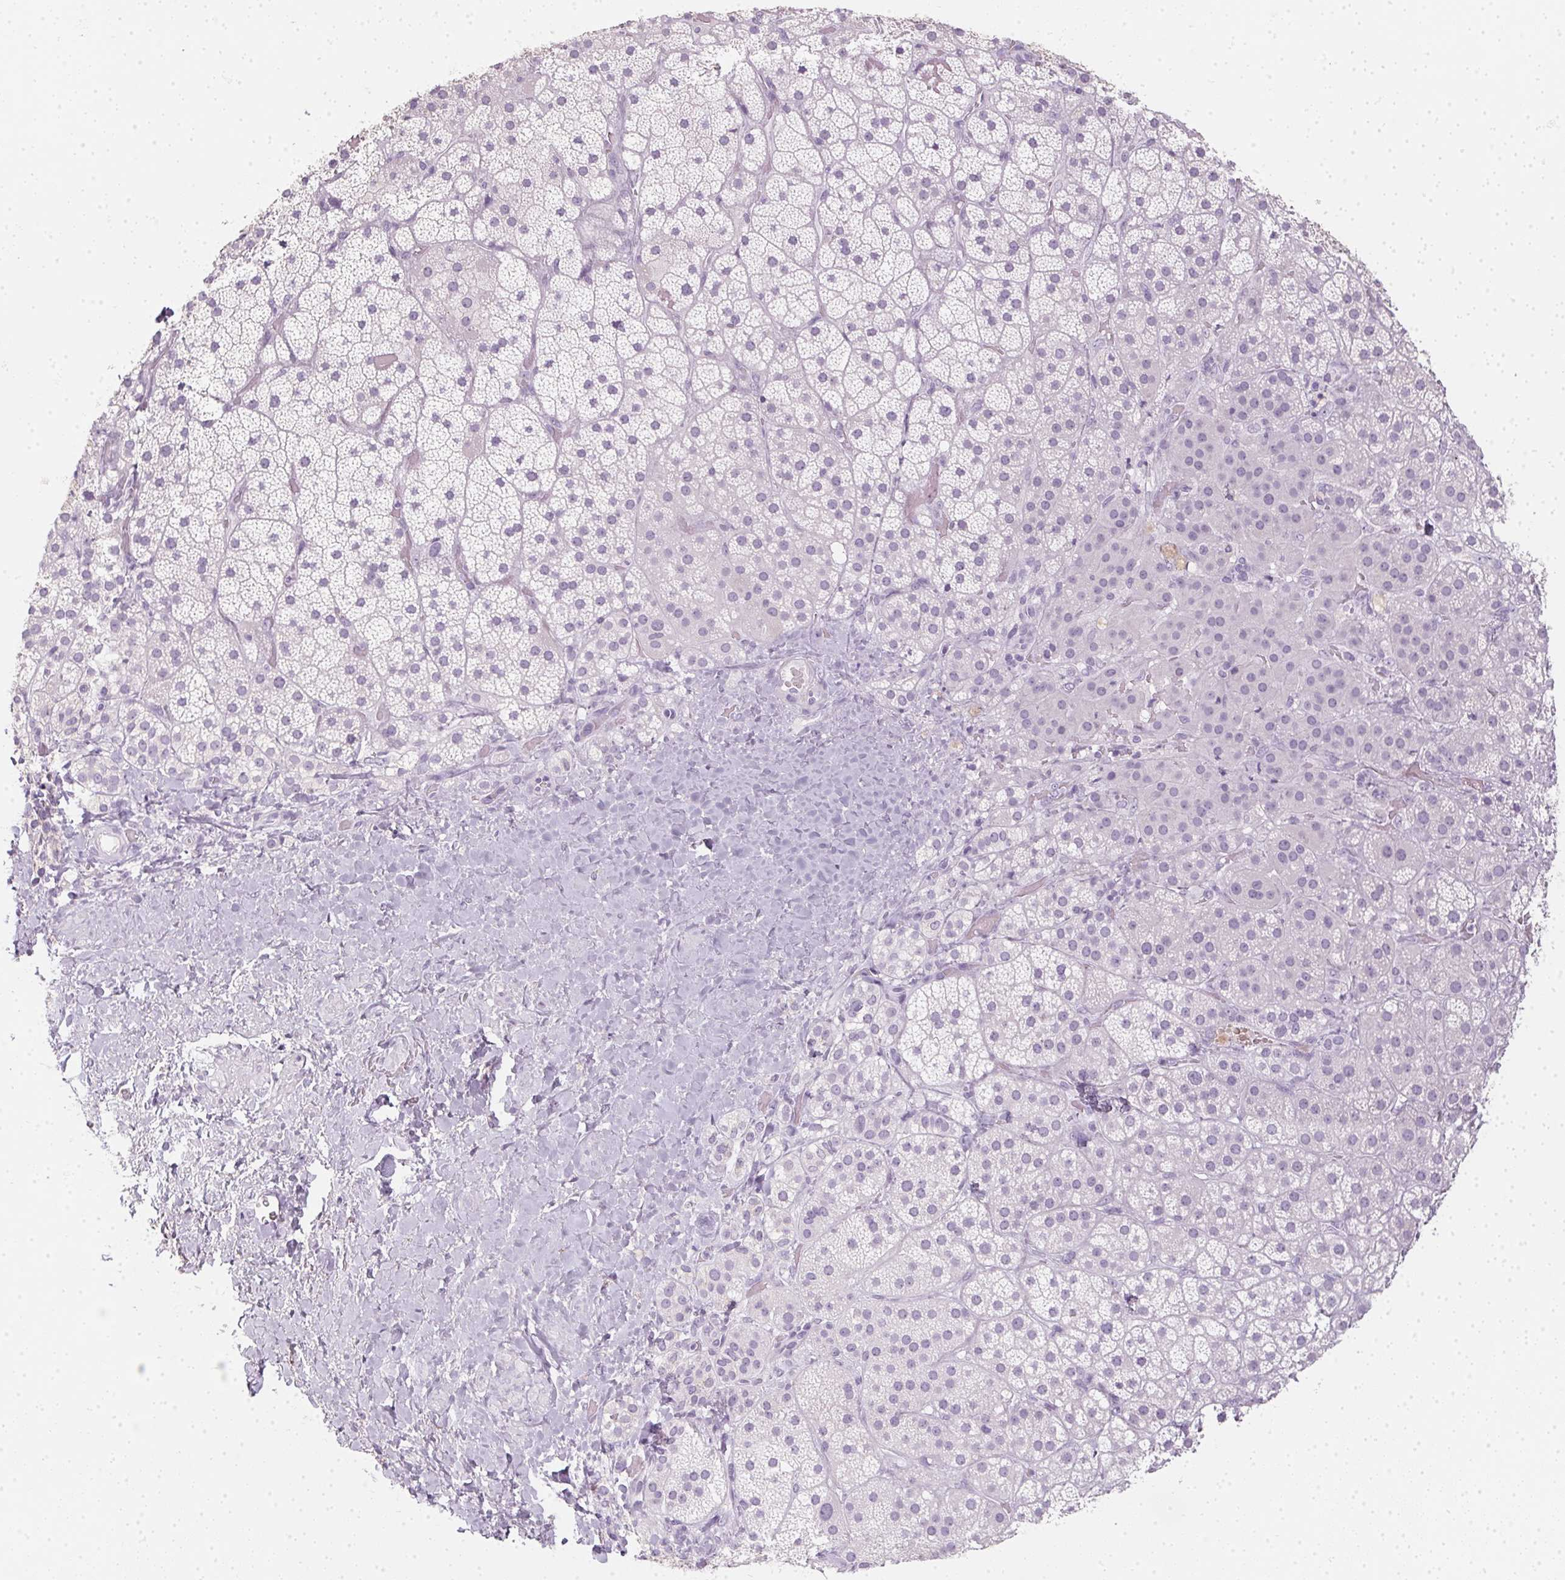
{"staining": {"intensity": "weak", "quantity": "<25%", "location": "cytoplasmic/membranous"}, "tissue": "adrenal gland", "cell_type": "Glandular cells", "image_type": "normal", "snomed": [{"axis": "morphology", "description": "Normal tissue, NOS"}, {"axis": "topography", "description": "Adrenal gland"}], "caption": "This is an immunohistochemistry (IHC) photomicrograph of normal human adrenal gland. There is no staining in glandular cells.", "gene": "TMEM72", "patient": {"sex": "male", "age": 57}}